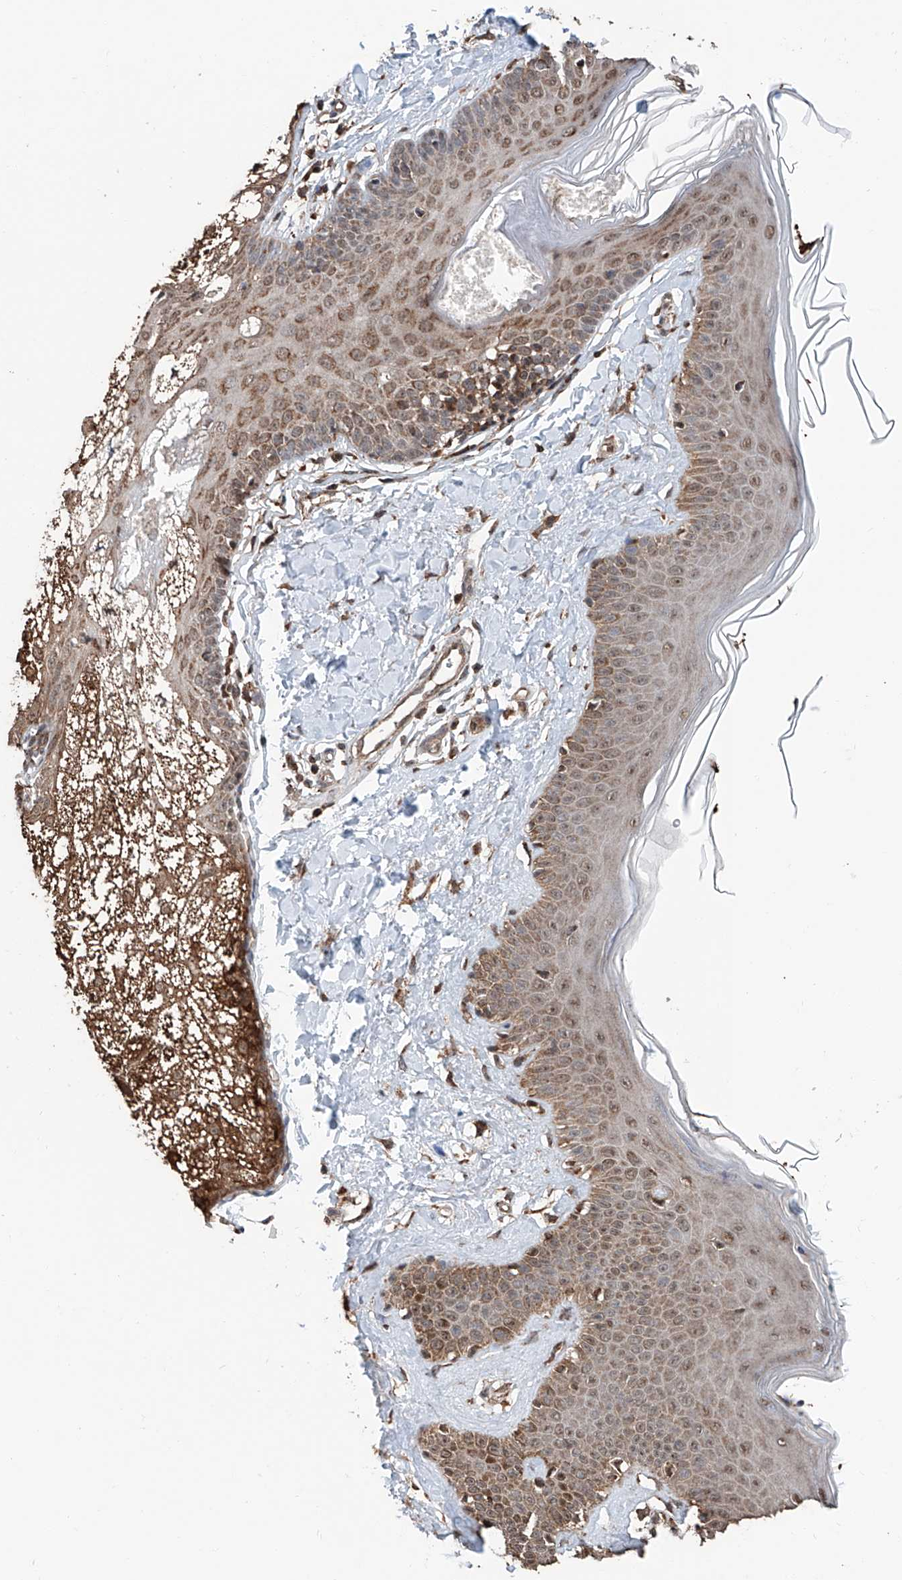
{"staining": {"intensity": "strong", "quantity": ">75%", "location": "cytoplasmic/membranous"}, "tissue": "skin", "cell_type": "Fibroblasts", "image_type": "normal", "snomed": [{"axis": "morphology", "description": "Normal tissue, NOS"}, {"axis": "topography", "description": "Skin"}], "caption": "Brown immunohistochemical staining in unremarkable skin shows strong cytoplasmic/membranous expression in about >75% of fibroblasts. (DAB = brown stain, brightfield microscopy at high magnification).", "gene": "ZNF445", "patient": {"sex": "male", "age": 52}}